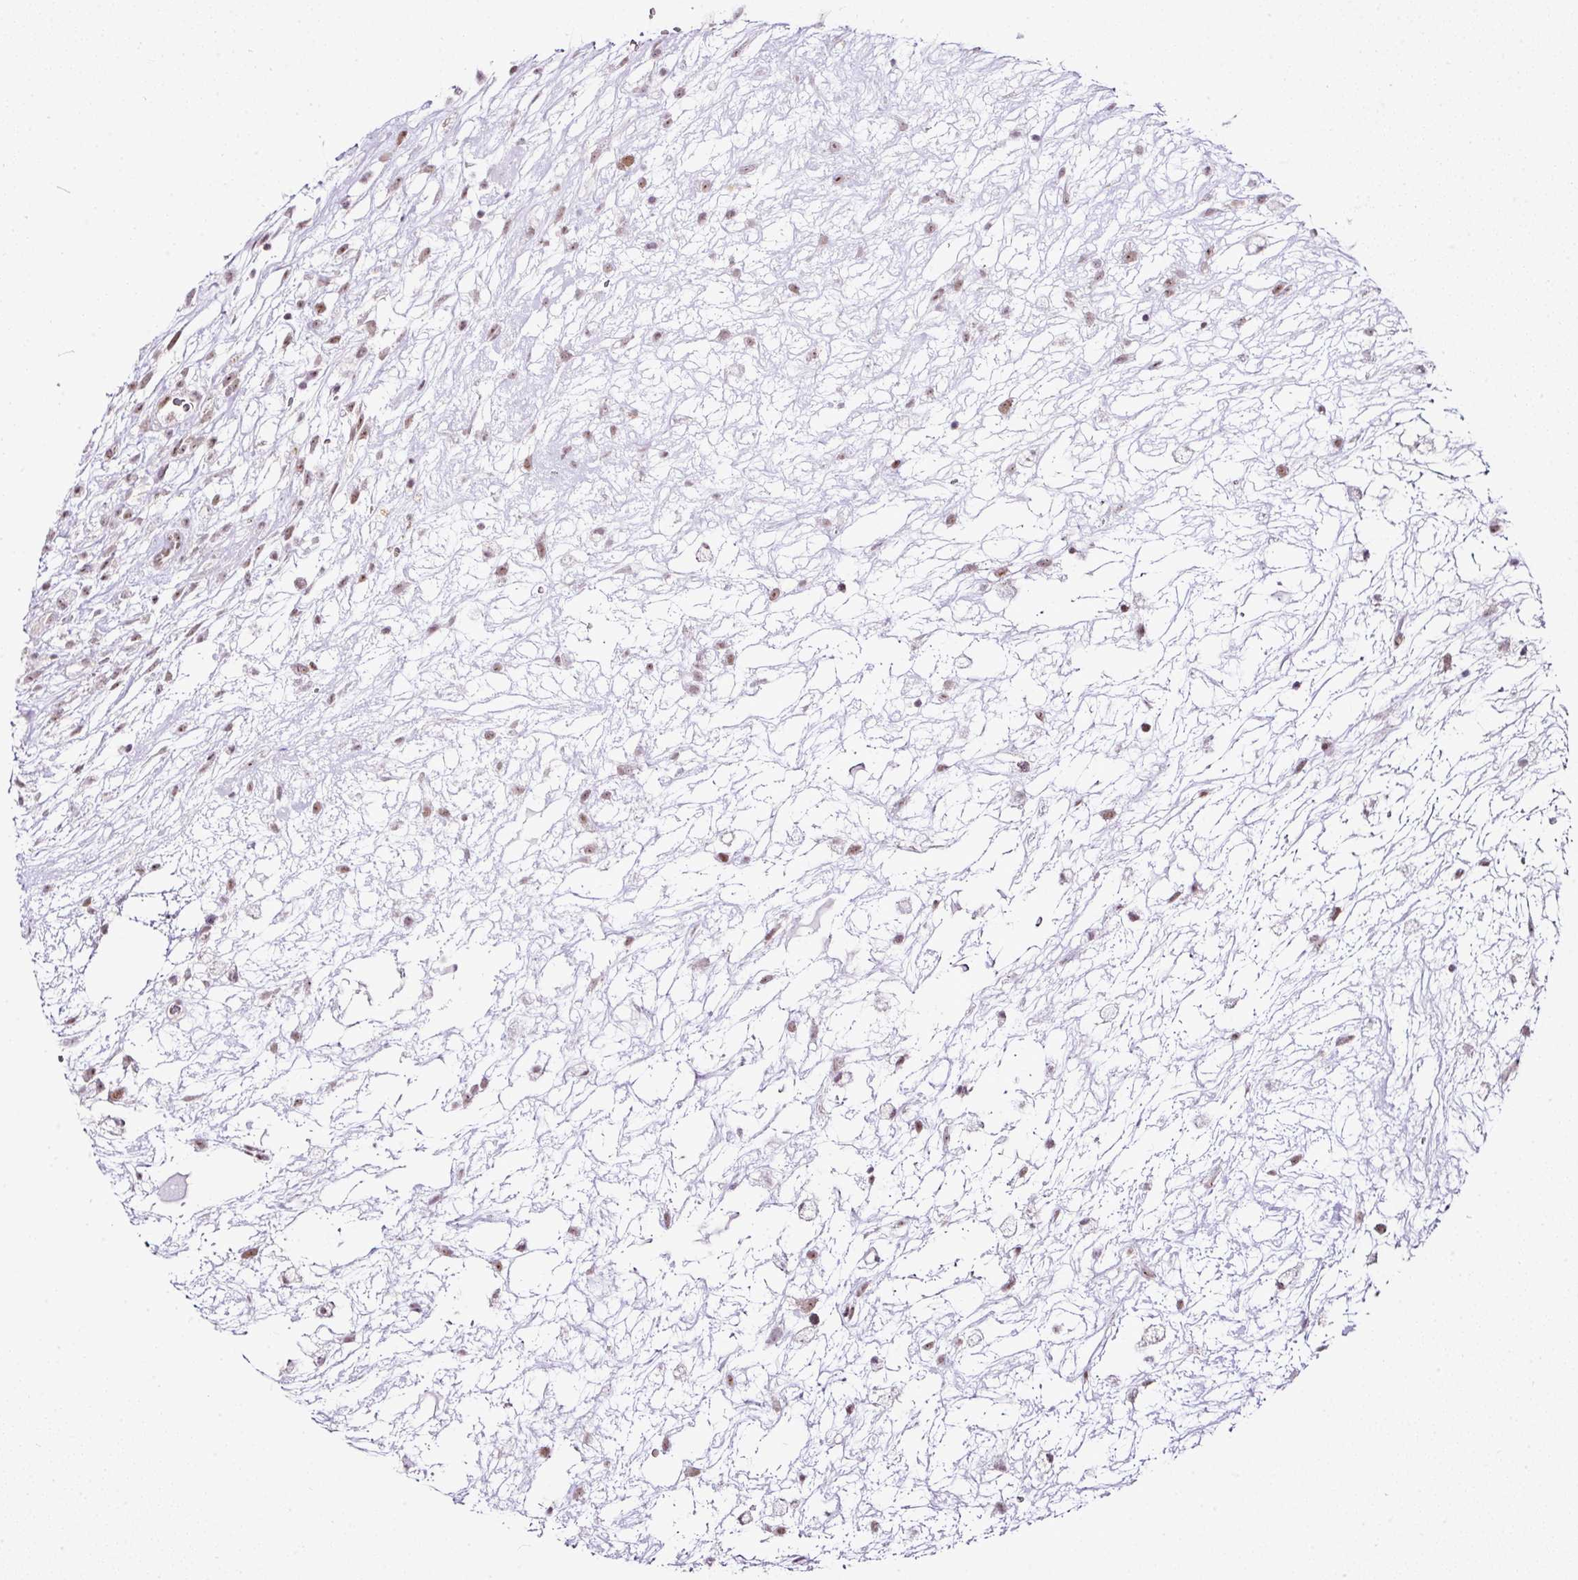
{"staining": {"intensity": "moderate", "quantity": ">75%", "location": "nuclear"}, "tissue": "testis cancer", "cell_type": "Tumor cells", "image_type": "cancer", "snomed": [{"axis": "morphology", "description": "Carcinoma, Embryonal, NOS"}, {"axis": "topography", "description": "Testis"}], "caption": "Human testis cancer stained for a protein (brown) reveals moderate nuclear positive positivity in about >75% of tumor cells.", "gene": "FAM32A", "patient": {"sex": "male", "age": 32}}